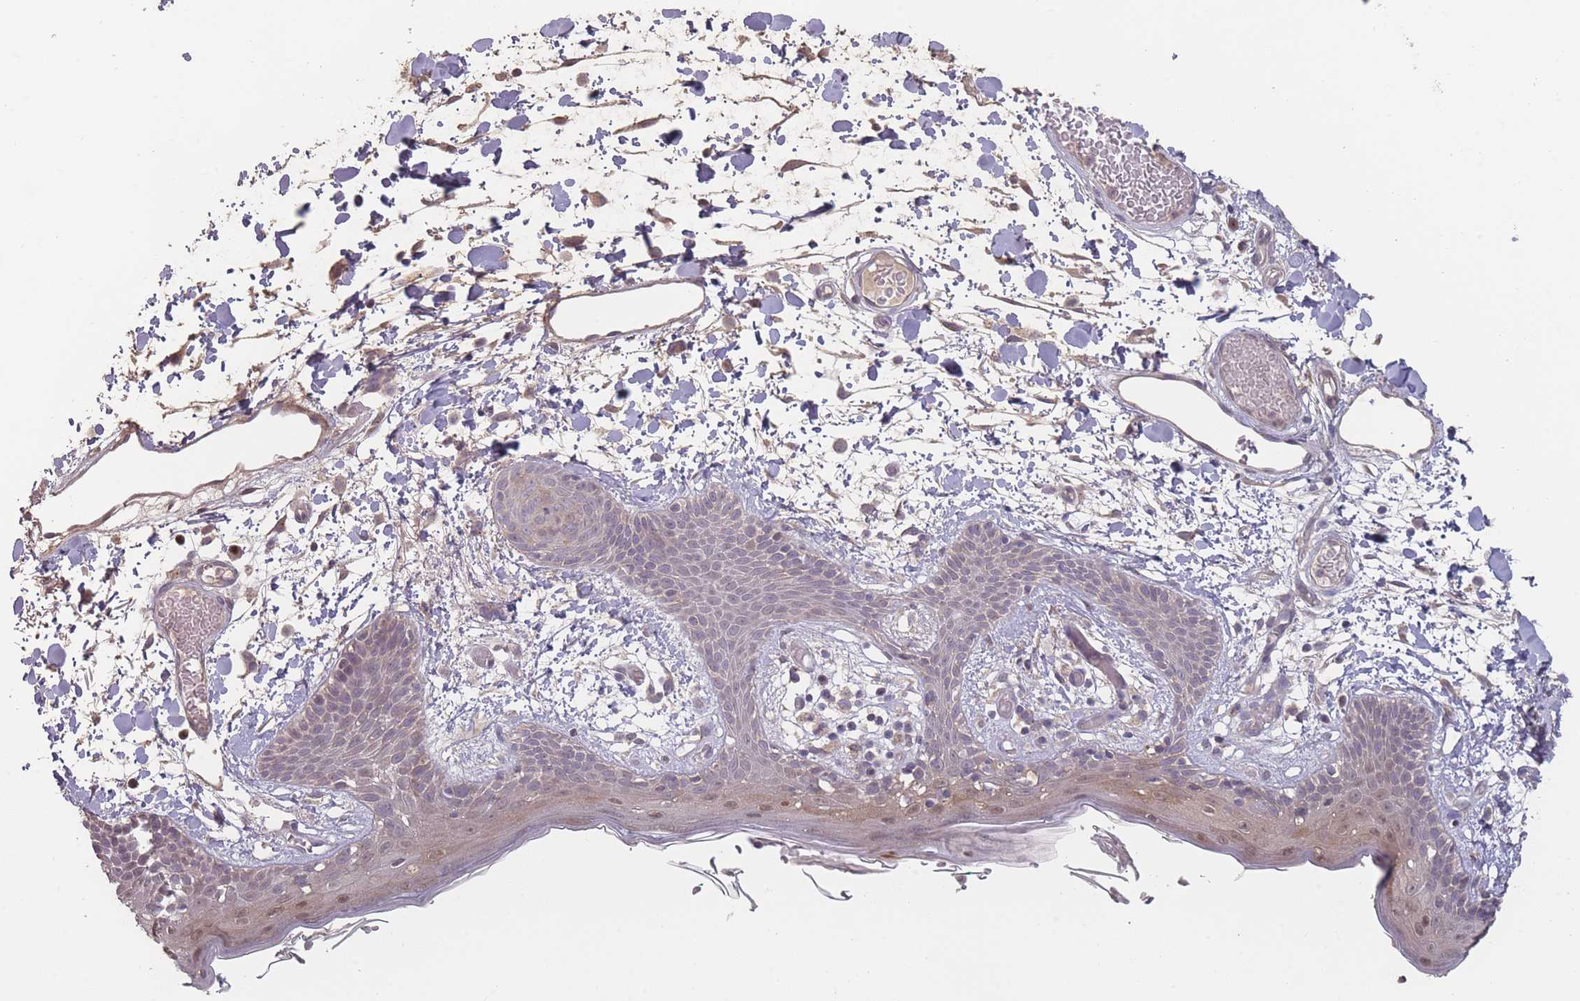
{"staining": {"intensity": "moderate", "quantity": ">75%", "location": "cytoplasmic/membranous"}, "tissue": "skin", "cell_type": "Fibroblasts", "image_type": "normal", "snomed": [{"axis": "morphology", "description": "Normal tissue, NOS"}, {"axis": "topography", "description": "Skin"}], "caption": "Immunohistochemistry (IHC) of unremarkable skin demonstrates medium levels of moderate cytoplasmic/membranous expression in approximately >75% of fibroblasts.", "gene": "ERCC6L", "patient": {"sex": "male", "age": 79}}